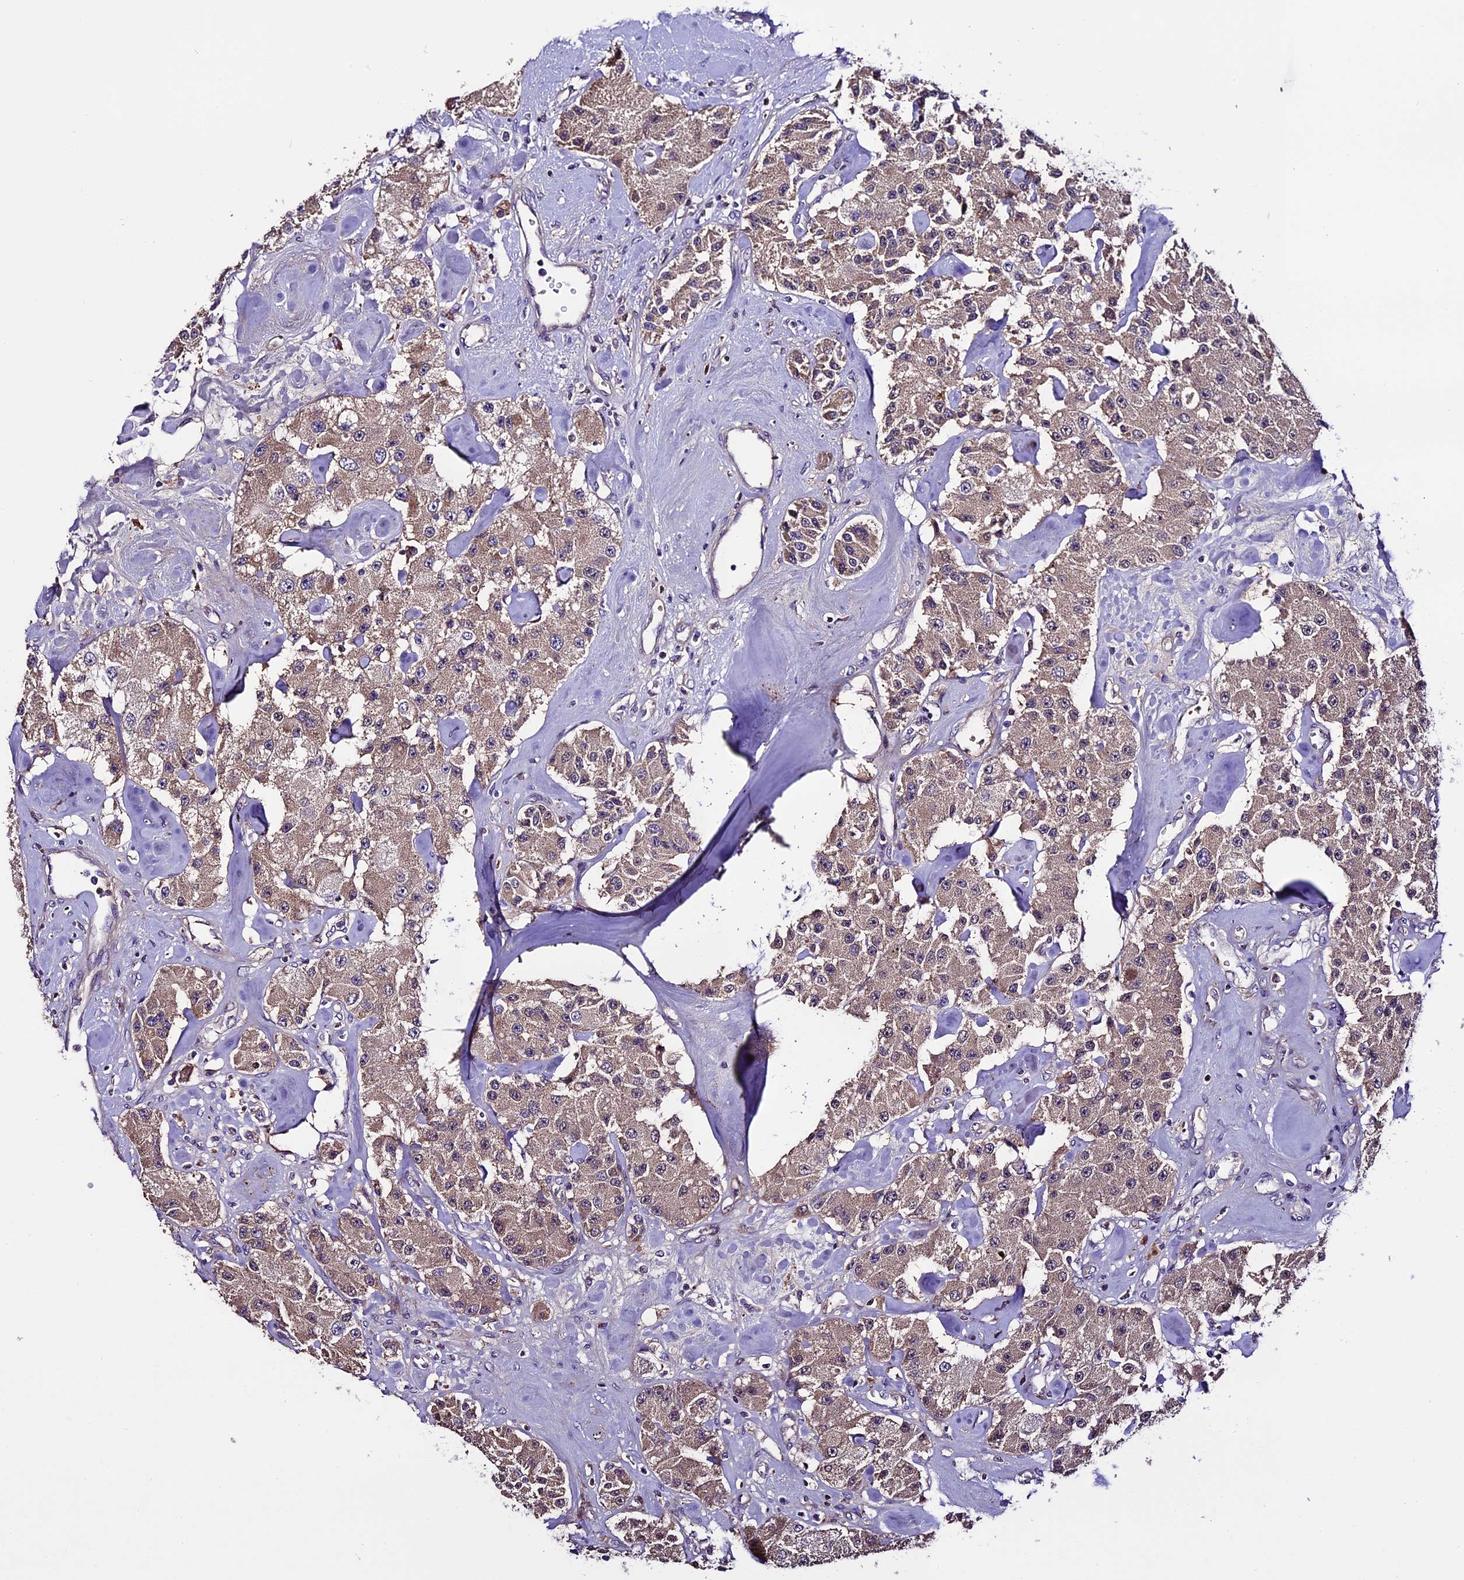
{"staining": {"intensity": "weak", "quantity": ">75%", "location": "cytoplasmic/membranous"}, "tissue": "carcinoid", "cell_type": "Tumor cells", "image_type": "cancer", "snomed": [{"axis": "morphology", "description": "Carcinoid, malignant, NOS"}, {"axis": "topography", "description": "Pancreas"}], "caption": "Carcinoid stained for a protein demonstrates weak cytoplasmic/membranous positivity in tumor cells.", "gene": "TCP11L2", "patient": {"sex": "male", "age": 41}}